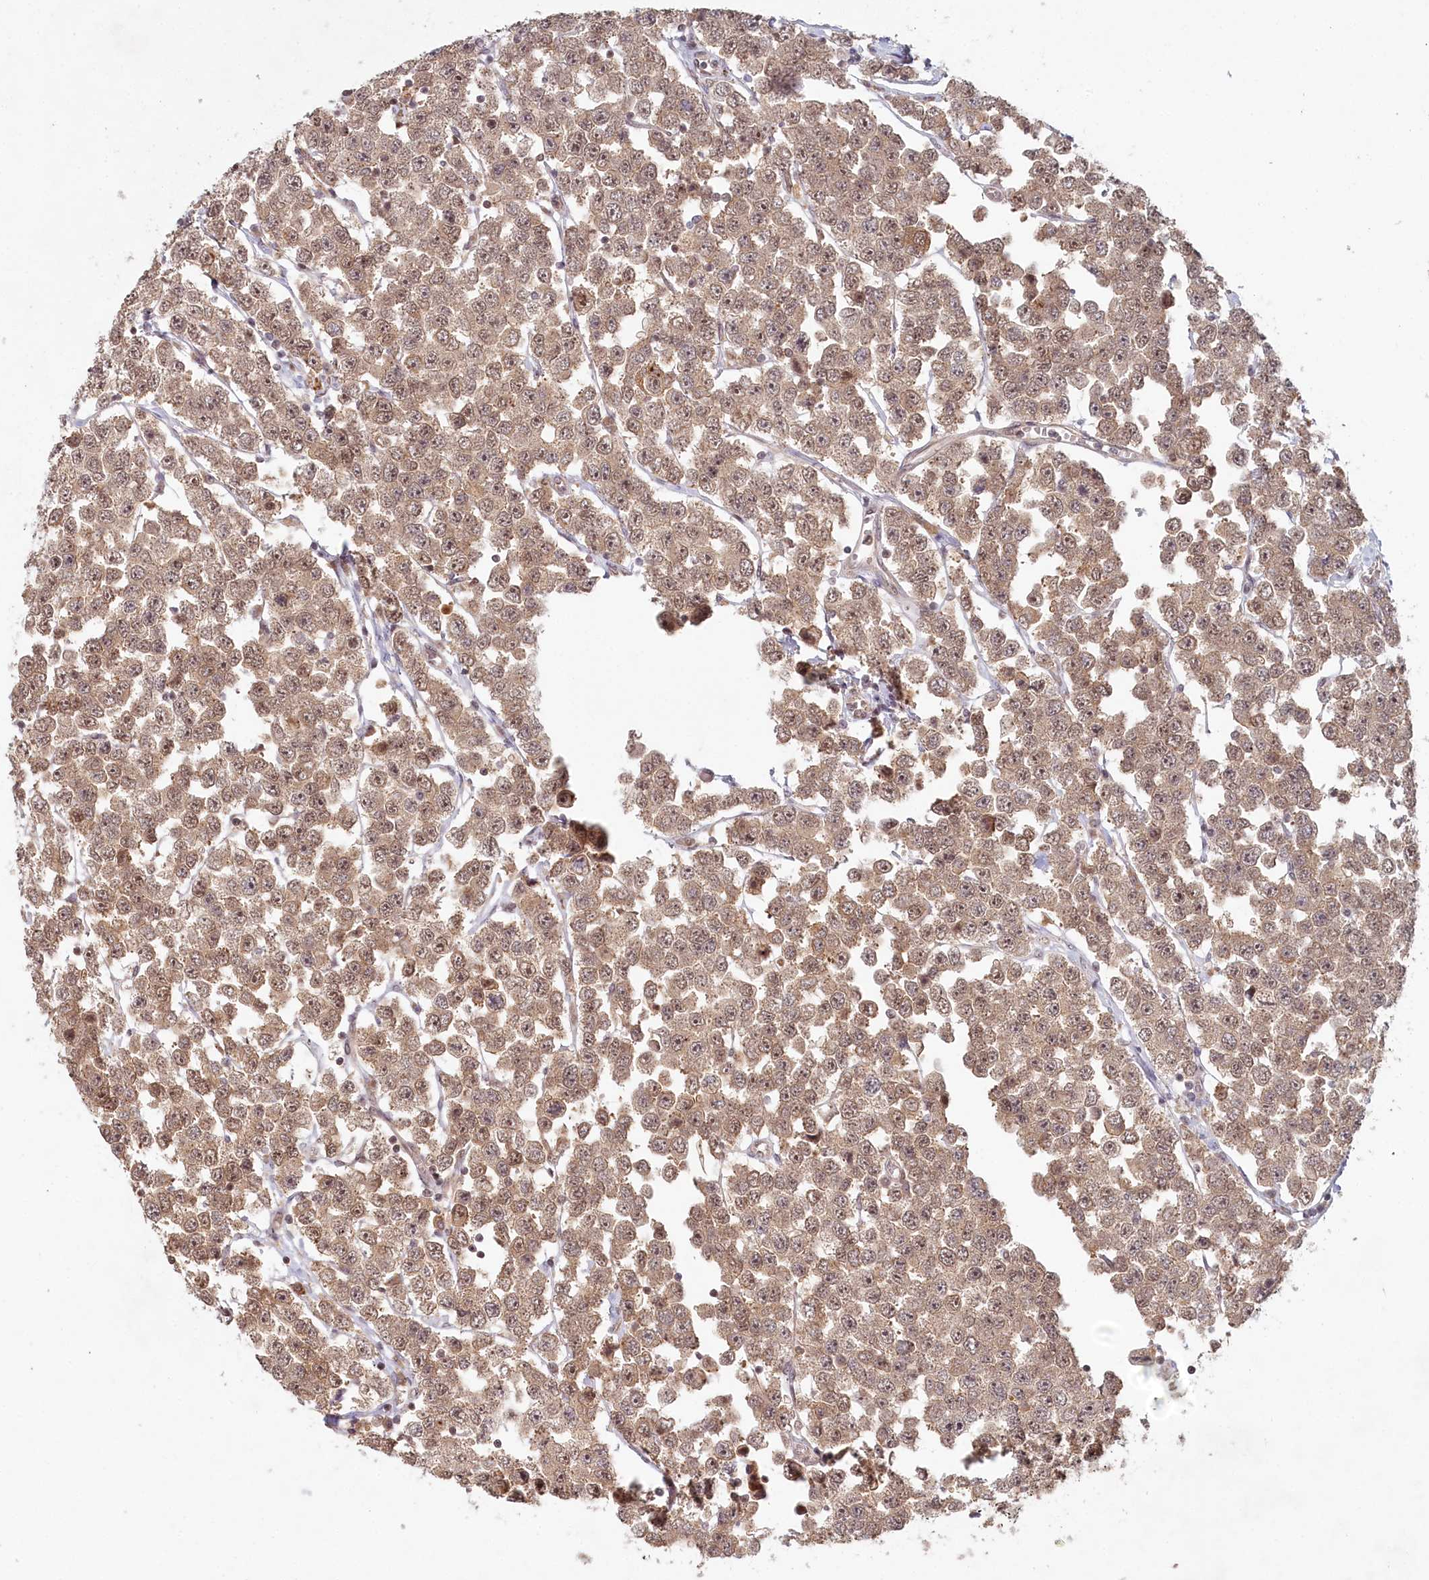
{"staining": {"intensity": "moderate", "quantity": ">75%", "location": "cytoplasmic/membranous,nuclear"}, "tissue": "testis cancer", "cell_type": "Tumor cells", "image_type": "cancer", "snomed": [{"axis": "morphology", "description": "Seminoma, NOS"}, {"axis": "topography", "description": "Testis"}], "caption": "Immunohistochemistry histopathology image of human testis cancer (seminoma) stained for a protein (brown), which demonstrates medium levels of moderate cytoplasmic/membranous and nuclear staining in approximately >75% of tumor cells.", "gene": "WAPL", "patient": {"sex": "male", "age": 28}}